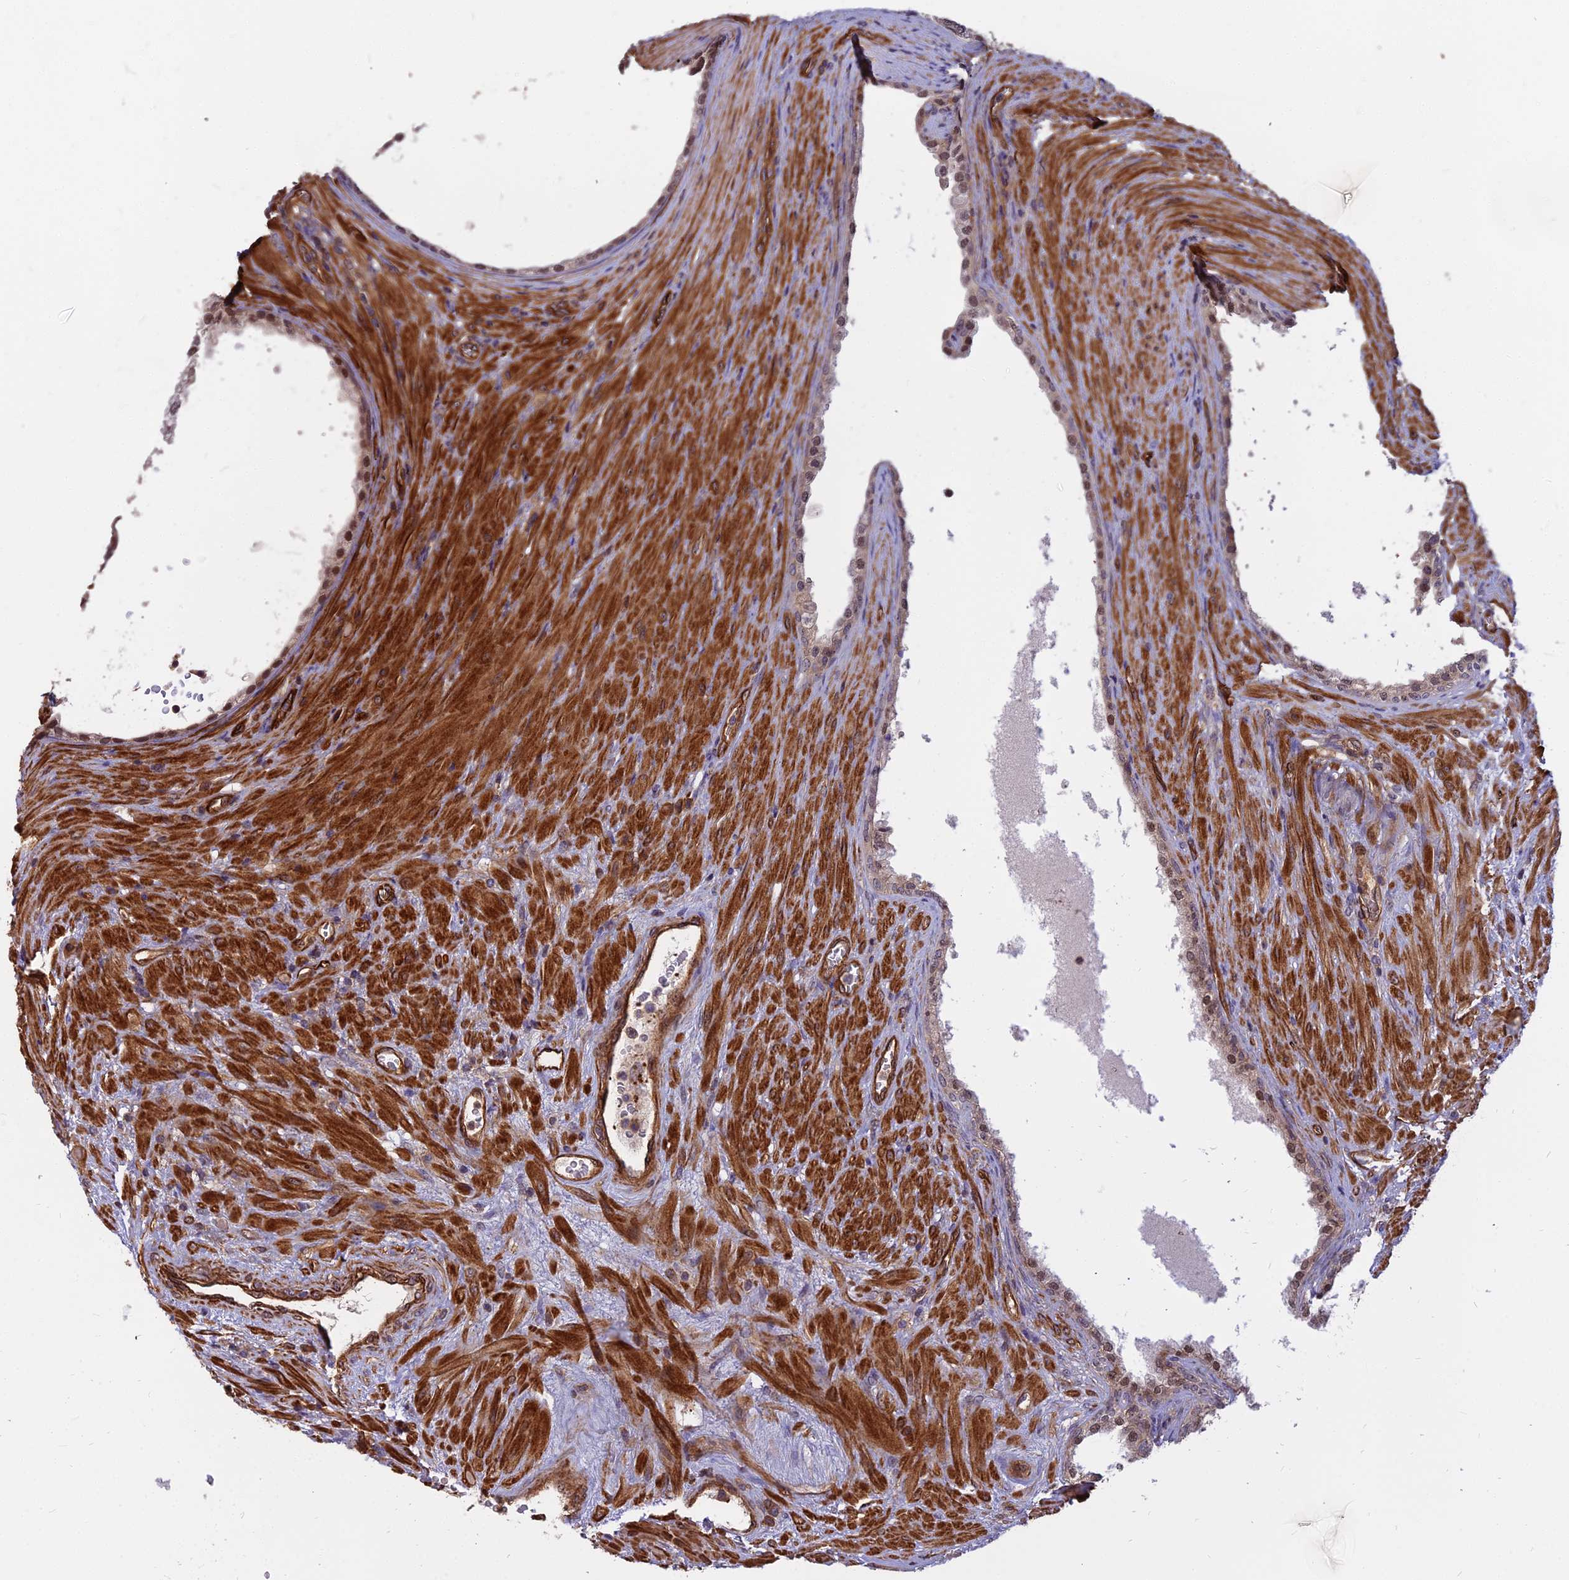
{"staining": {"intensity": "moderate", "quantity": ">75%", "location": "nuclear"}, "tissue": "prostate", "cell_type": "Glandular cells", "image_type": "normal", "snomed": [{"axis": "morphology", "description": "Normal tissue, NOS"}, {"axis": "topography", "description": "Prostate"}], "caption": "Immunohistochemical staining of normal prostate exhibits medium levels of moderate nuclear staining in about >75% of glandular cells.", "gene": "TCEA3", "patient": {"sex": "male", "age": 76}}